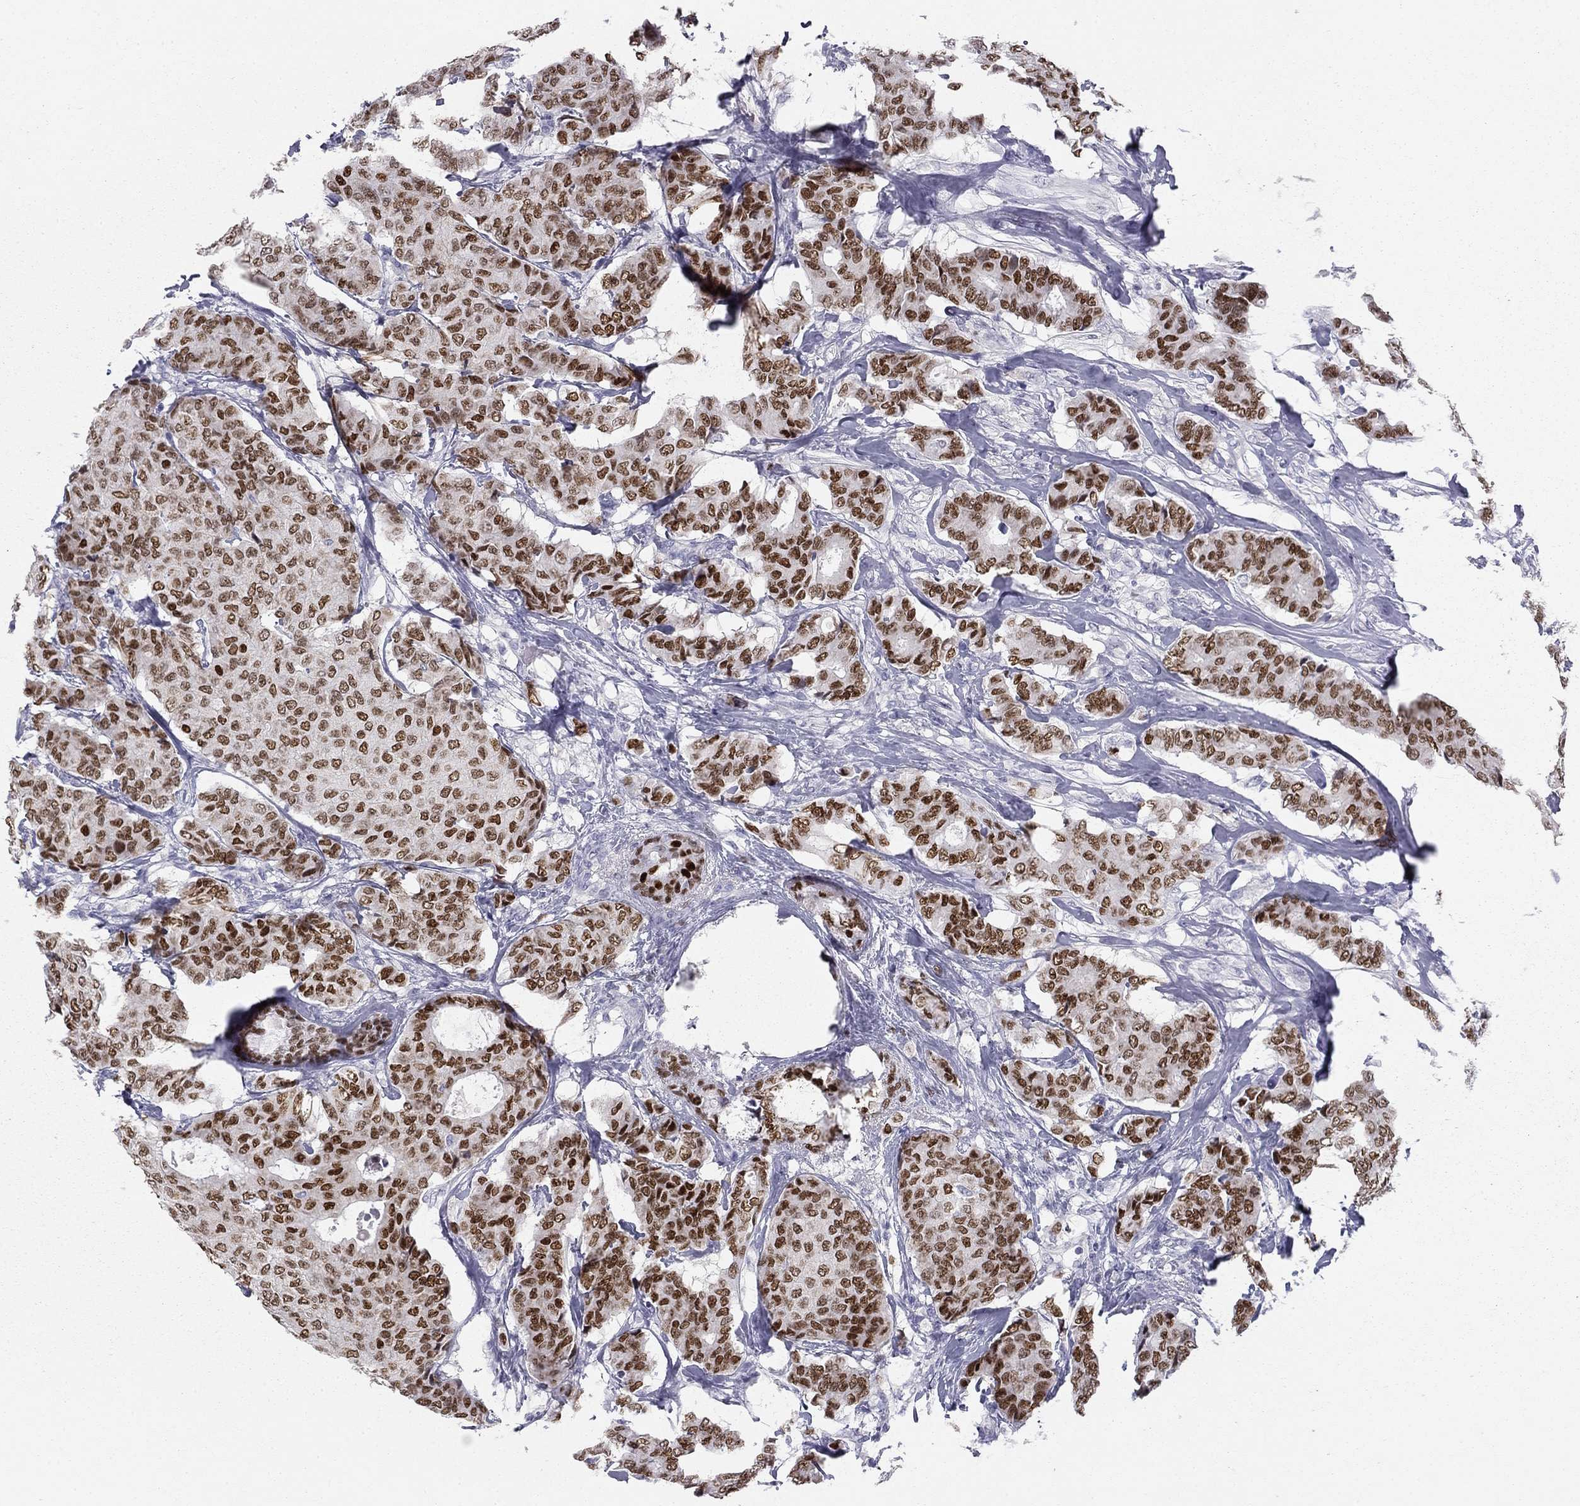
{"staining": {"intensity": "strong", "quantity": ">75%", "location": "nuclear"}, "tissue": "breast cancer", "cell_type": "Tumor cells", "image_type": "cancer", "snomed": [{"axis": "morphology", "description": "Duct carcinoma"}, {"axis": "topography", "description": "Breast"}], "caption": "A photomicrograph of human intraductal carcinoma (breast) stained for a protein reveals strong nuclear brown staining in tumor cells.", "gene": "TFAP2B", "patient": {"sex": "female", "age": 75}}